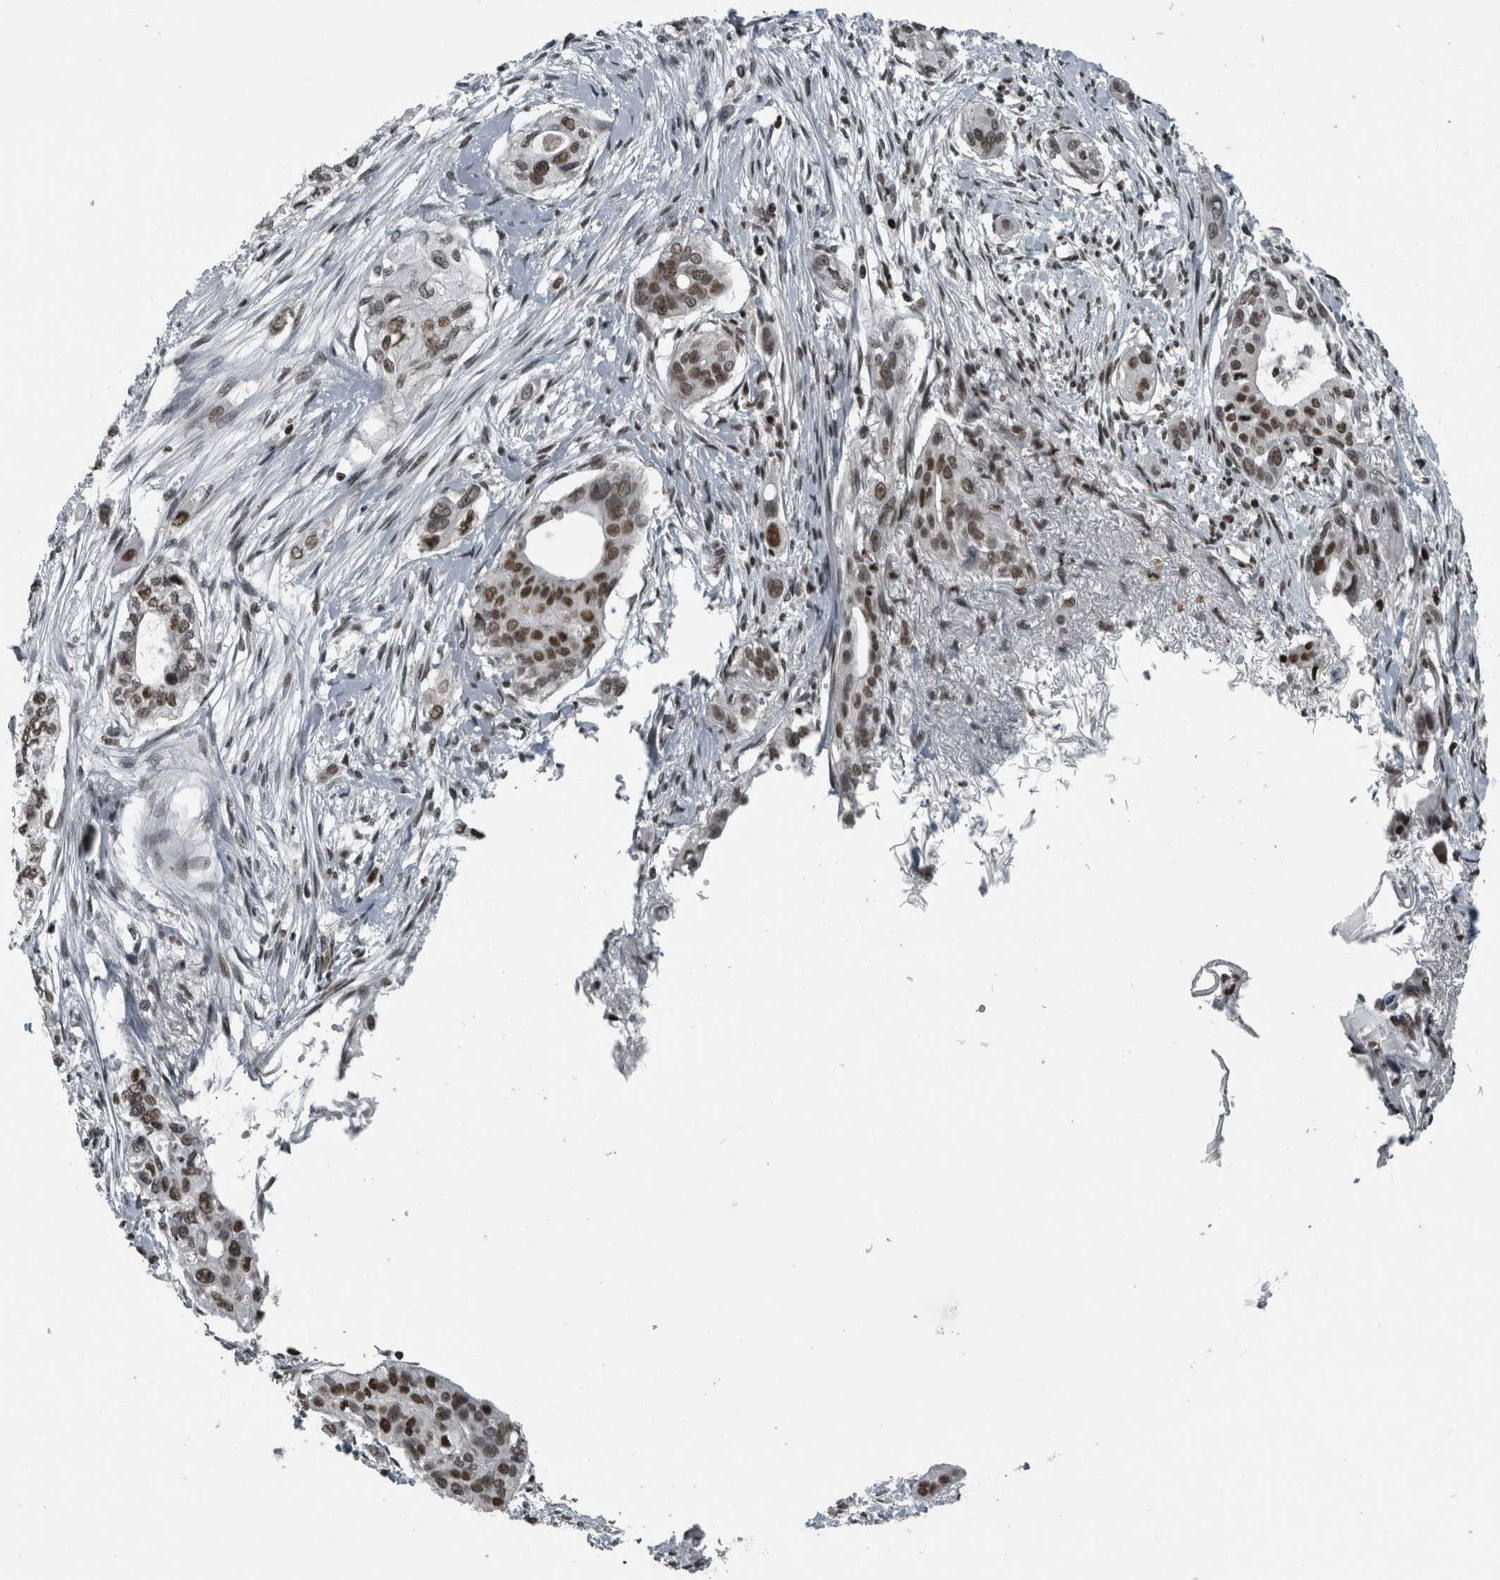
{"staining": {"intensity": "moderate", "quantity": ">75%", "location": "nuclear"}, "tissue": "pancreatic cancer", "cell_type": "Tumor cells", "image_type": "cancer", "snomed": [{"axis": "morphology", "description": "Adenocarcinoma, NOS"}, {"axis": "topography", "description": "Pancreas"}], "caption": "Immunohistochemical staining of human pancreatic cancer shows medium levels of moderate nuclear protein positivity in approximately >75% of tumor cells. Nuclei are stained in blue.", "gene": "UNC50", "patient": {"sex": "female", "age": 60}}